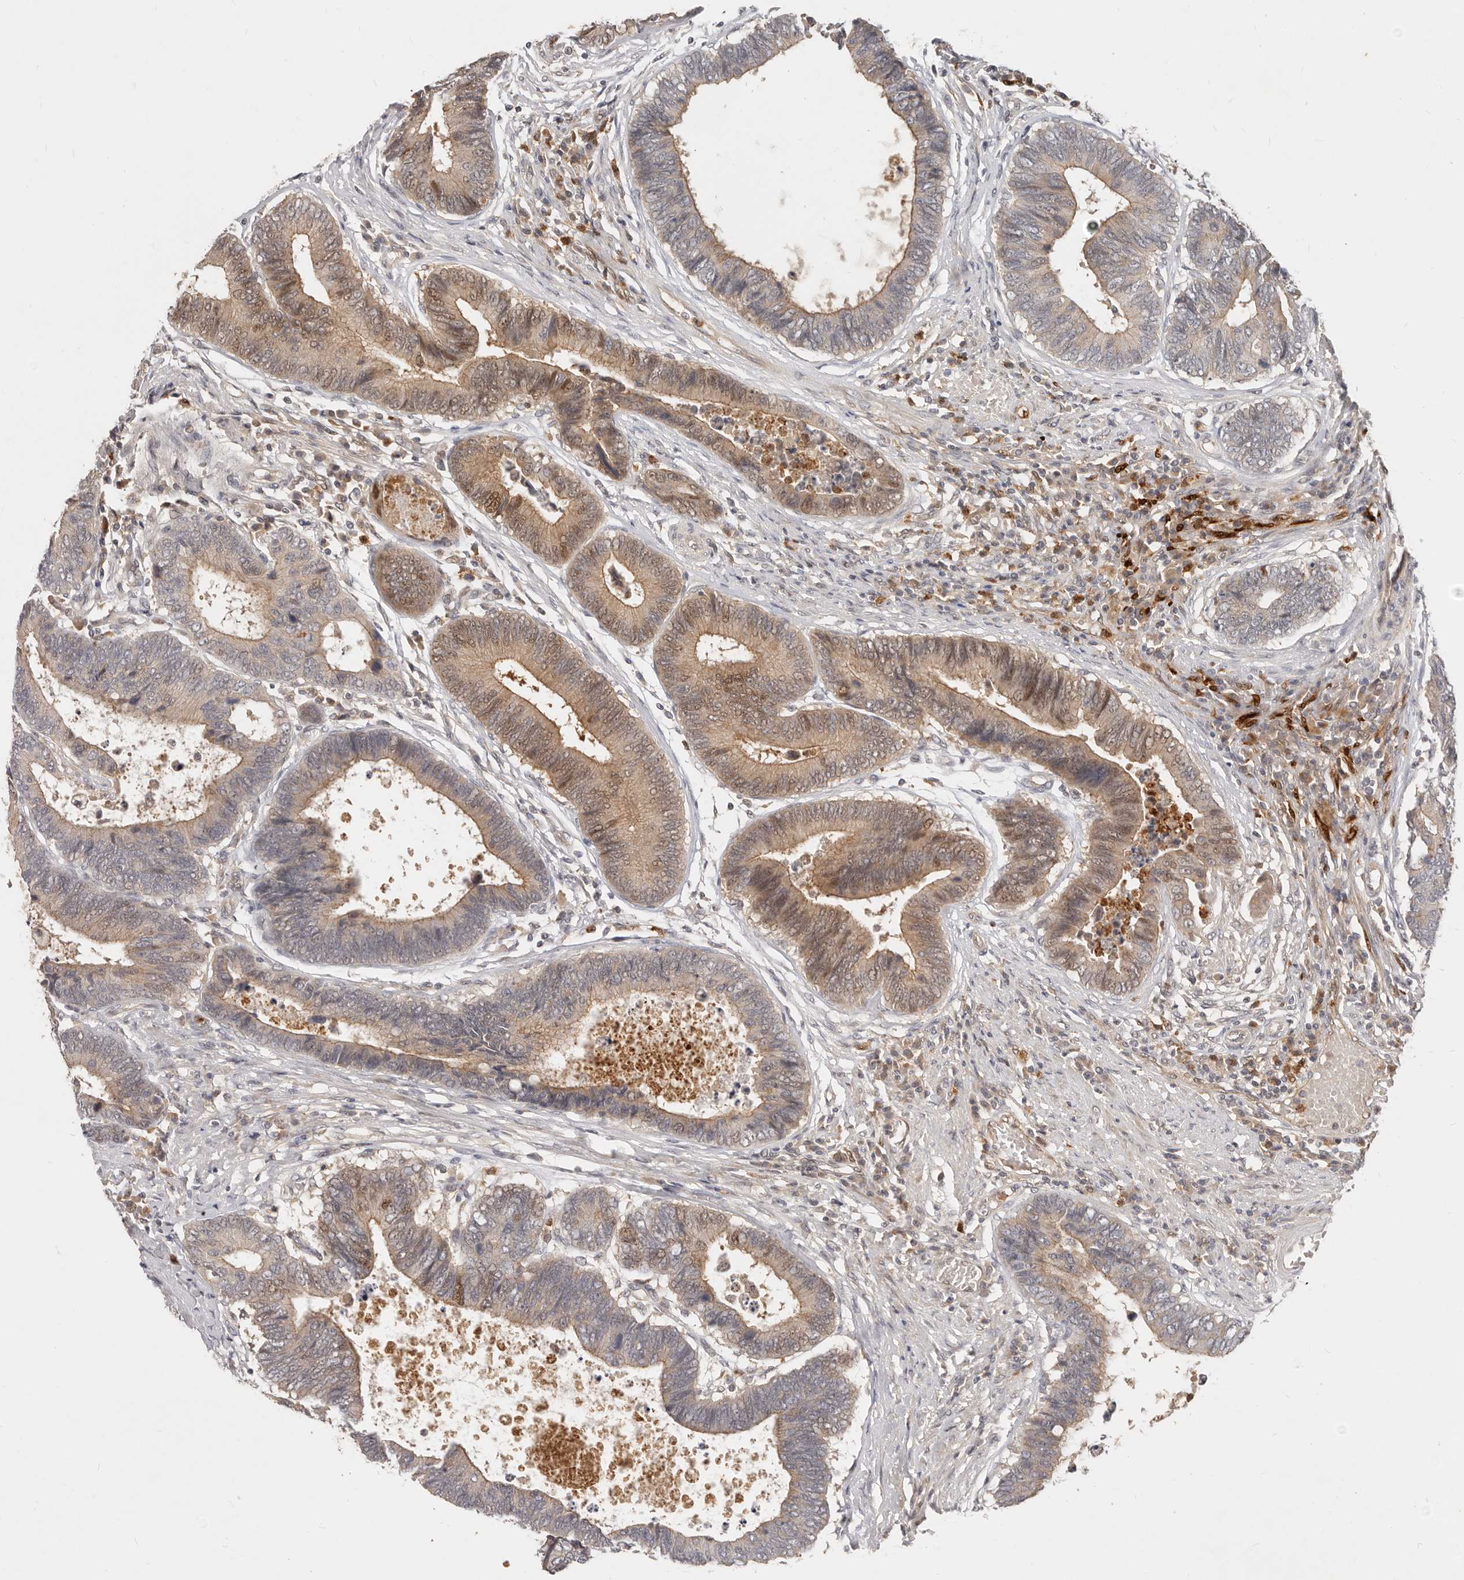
{"staining": {"intensity": "moderate", "quantity": ">75%", "location": "cytoplasmic/membranous,nuclear"}, "tissue": "colorectal cancer", "cell_type": "Tumor cells", "image_type": "cancer", "snomed": [{"axis": "morphology", "description": "Adenocarcinoma, NOS"}, {"axis": "topography", "description": "Rectum"}], "caption": "IHC staining of adenocarcinoma (colorectal), which reveals medium levels of moderate cytoplasmic/membranous and nuclear expression in about >75% of tumor cells indicating moderate cytoplasmic/membranous and nuclear protein staining. The staining was performed using DAB (brown) for protein detection and nuclei were counterstained in hematoxylin (blue).", "gene": "USP49", "patient": {"sex": "male", "age": 84}}